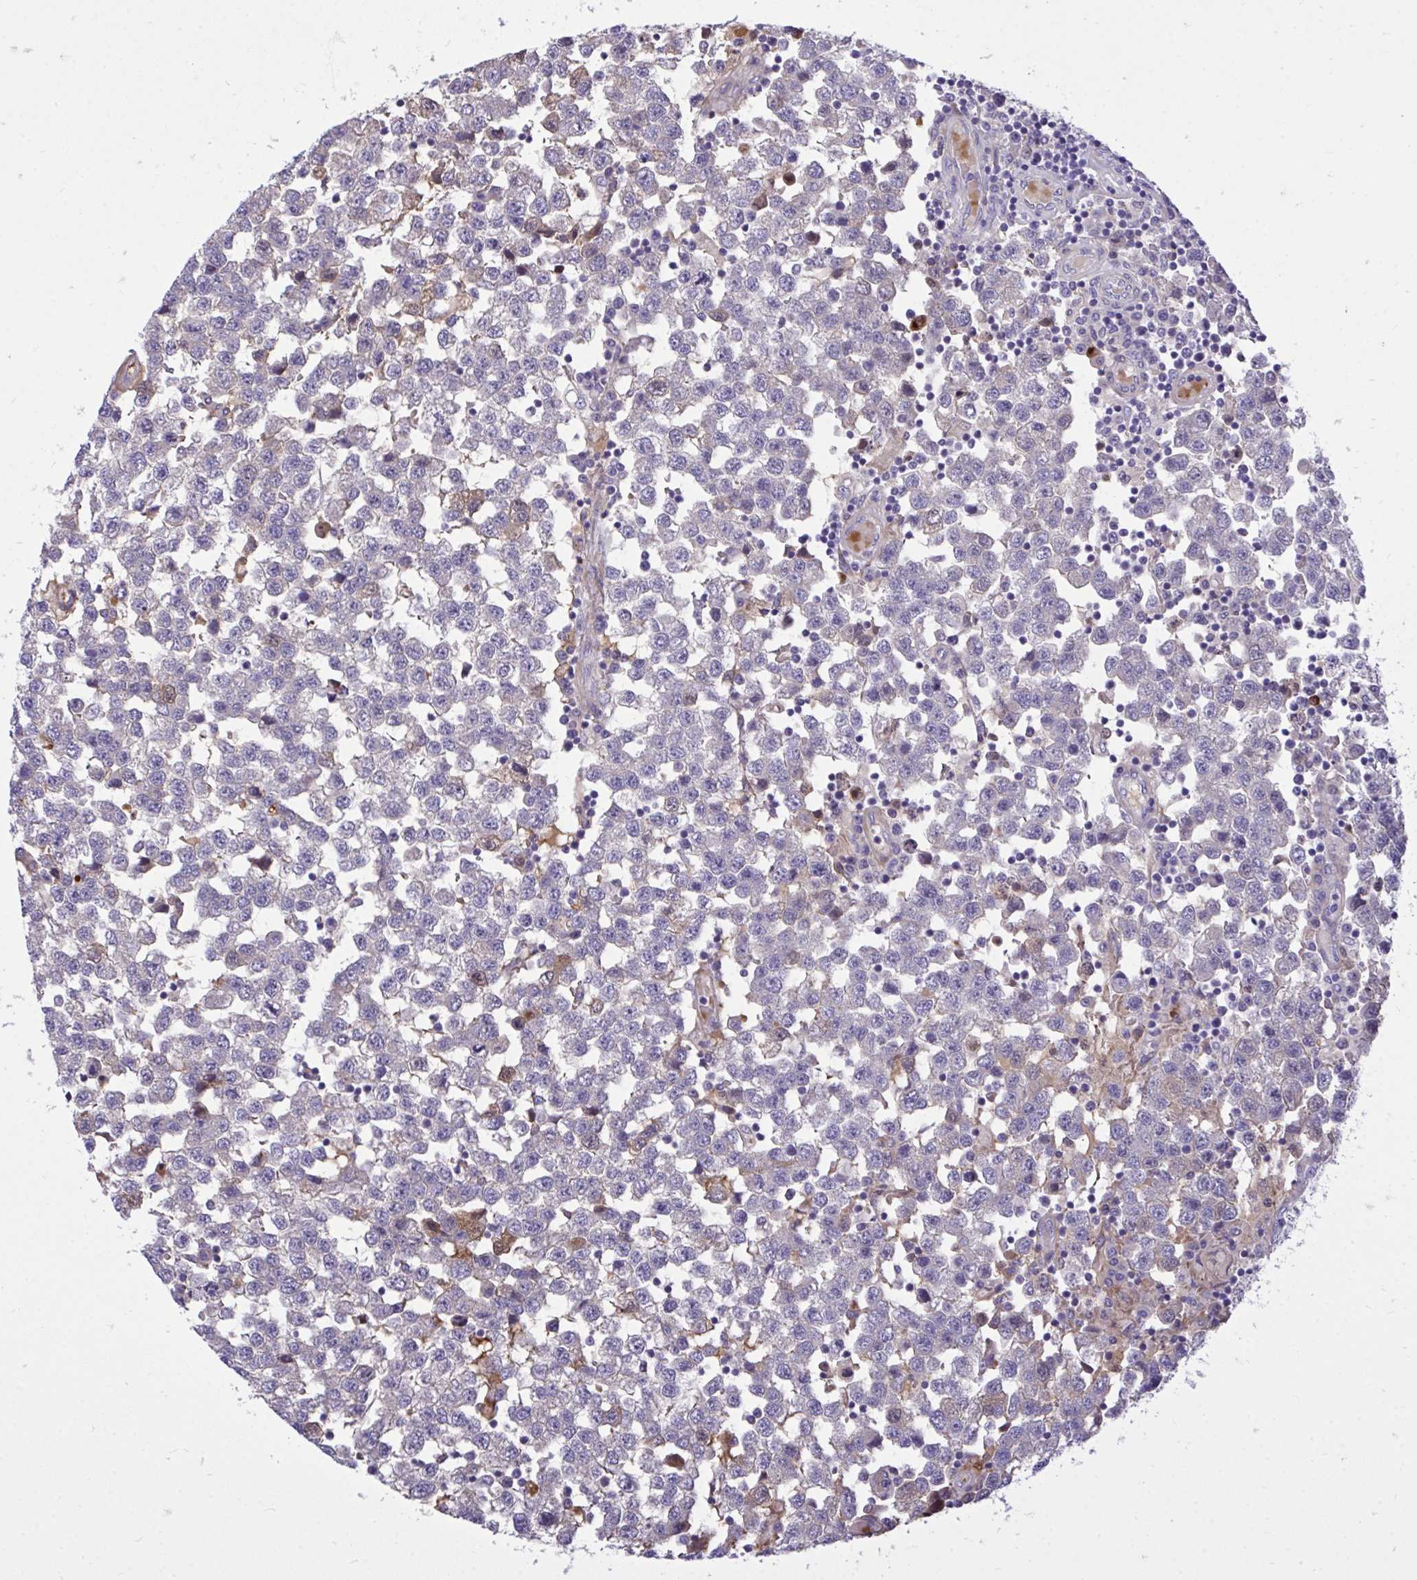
{"staining": {"intensity": "negative", "quantity": "none", "location": "none"}, "tissue": "testis cancer", "cell_type": "Tumor cells", "image_type": "cancer", "snomed": [{"axis": "morphology", "description": "Seminoma, NOS"}, {"axis": "topography", "description": "Testis"}], "caption": "Protein analysis of testis seminoma shows no significant staining in tumor cells.", "gene": "HMBOX1", "patient": {"sex": "male", "age": 34}}